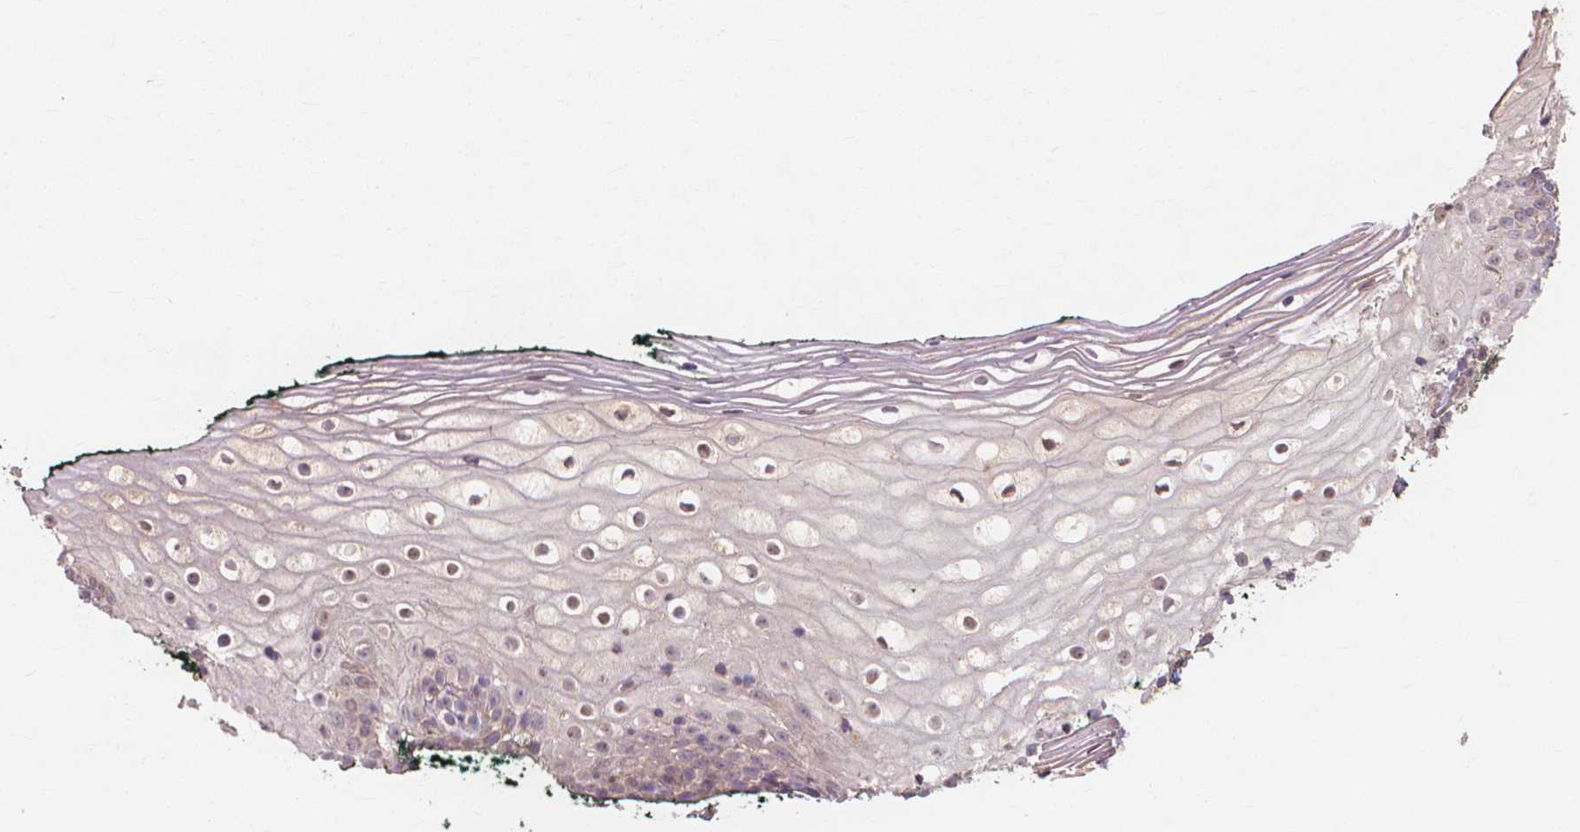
{"staining": {"intensity": "moderate", "quantity": ">75%", "location": "cytoplasmic/membranous,nuclear"}, "tissue": "vagina", "cell_type": "Squamous epithelial cells", "image_type": "normal", "snomed": [{"axis": "morphology", "description": "Normal tissue, NOS"}, {"axis": "topography", "description": "Vagina"}], "caption": "Immunohistochemistry image of normal human vagina stained for a protein (brown), which demonstrates medium levels of moderate cytoplasmic/membranous,nuclear expression in about >75% of squamous epithelial cells.", "gene": "TAB2", "patient": {"sex": "female", "age": 47}}